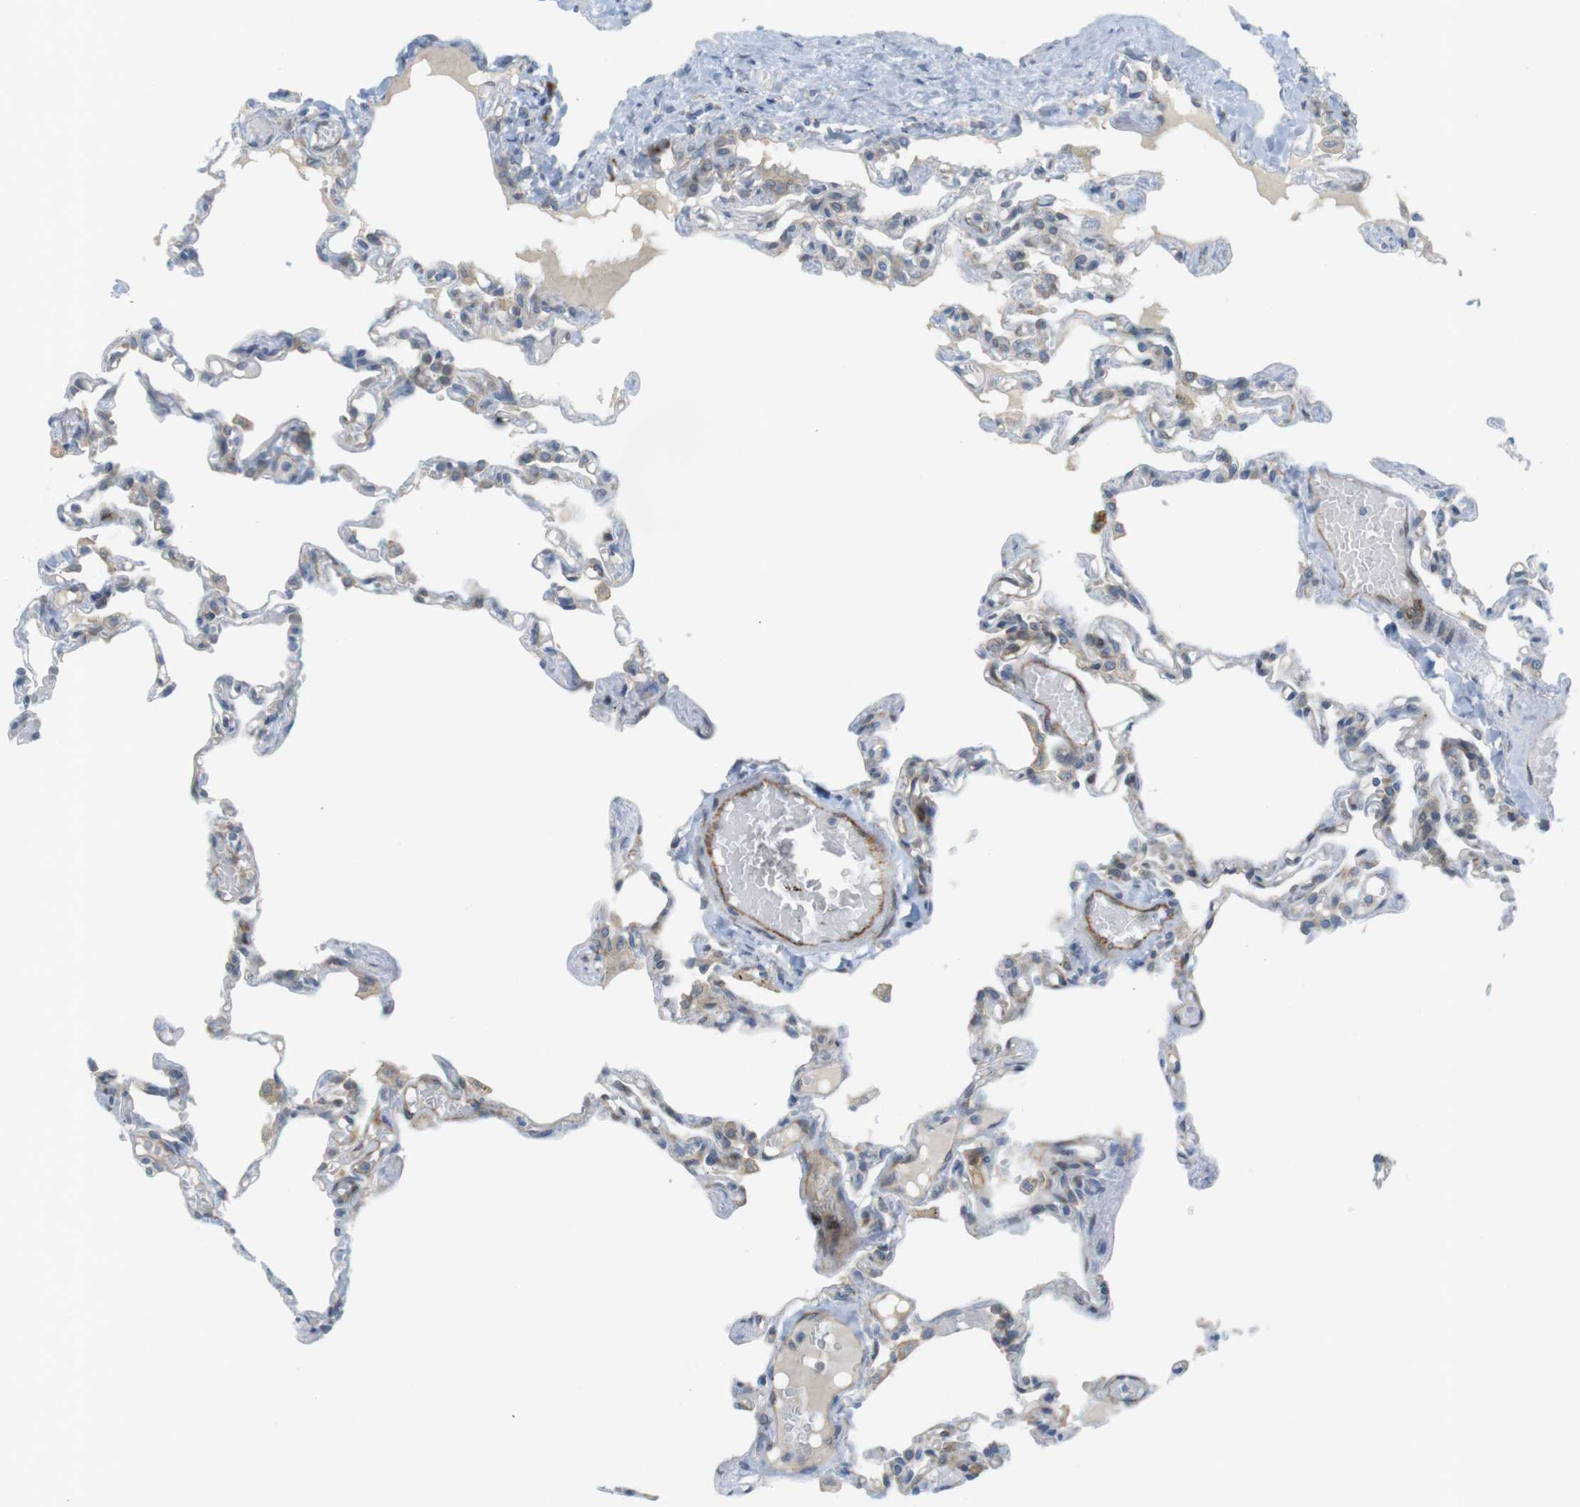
{"staining": {"intensity": "moderate", "quantity": "<25%", "location": "cytoplasmic/membranous"}, "tissue": "lung", "cell_type": "Alveolar cells", "image_type": "normal", "snomed": [{"axis": "morphology", "description": "Normal tissue, NOS"}, {"axis": "topography", "description": "Lung"}], "caption": "Immunohistochemistry (IHC) photomicrograph of unremarkable lung stained for a protein (brown), which shows low levels of moderate cytoplasmic/membranous expression in about <25% of alveolar cells.", "gene": "GJC3", "patient": {"sex": "male", "age": 21}}